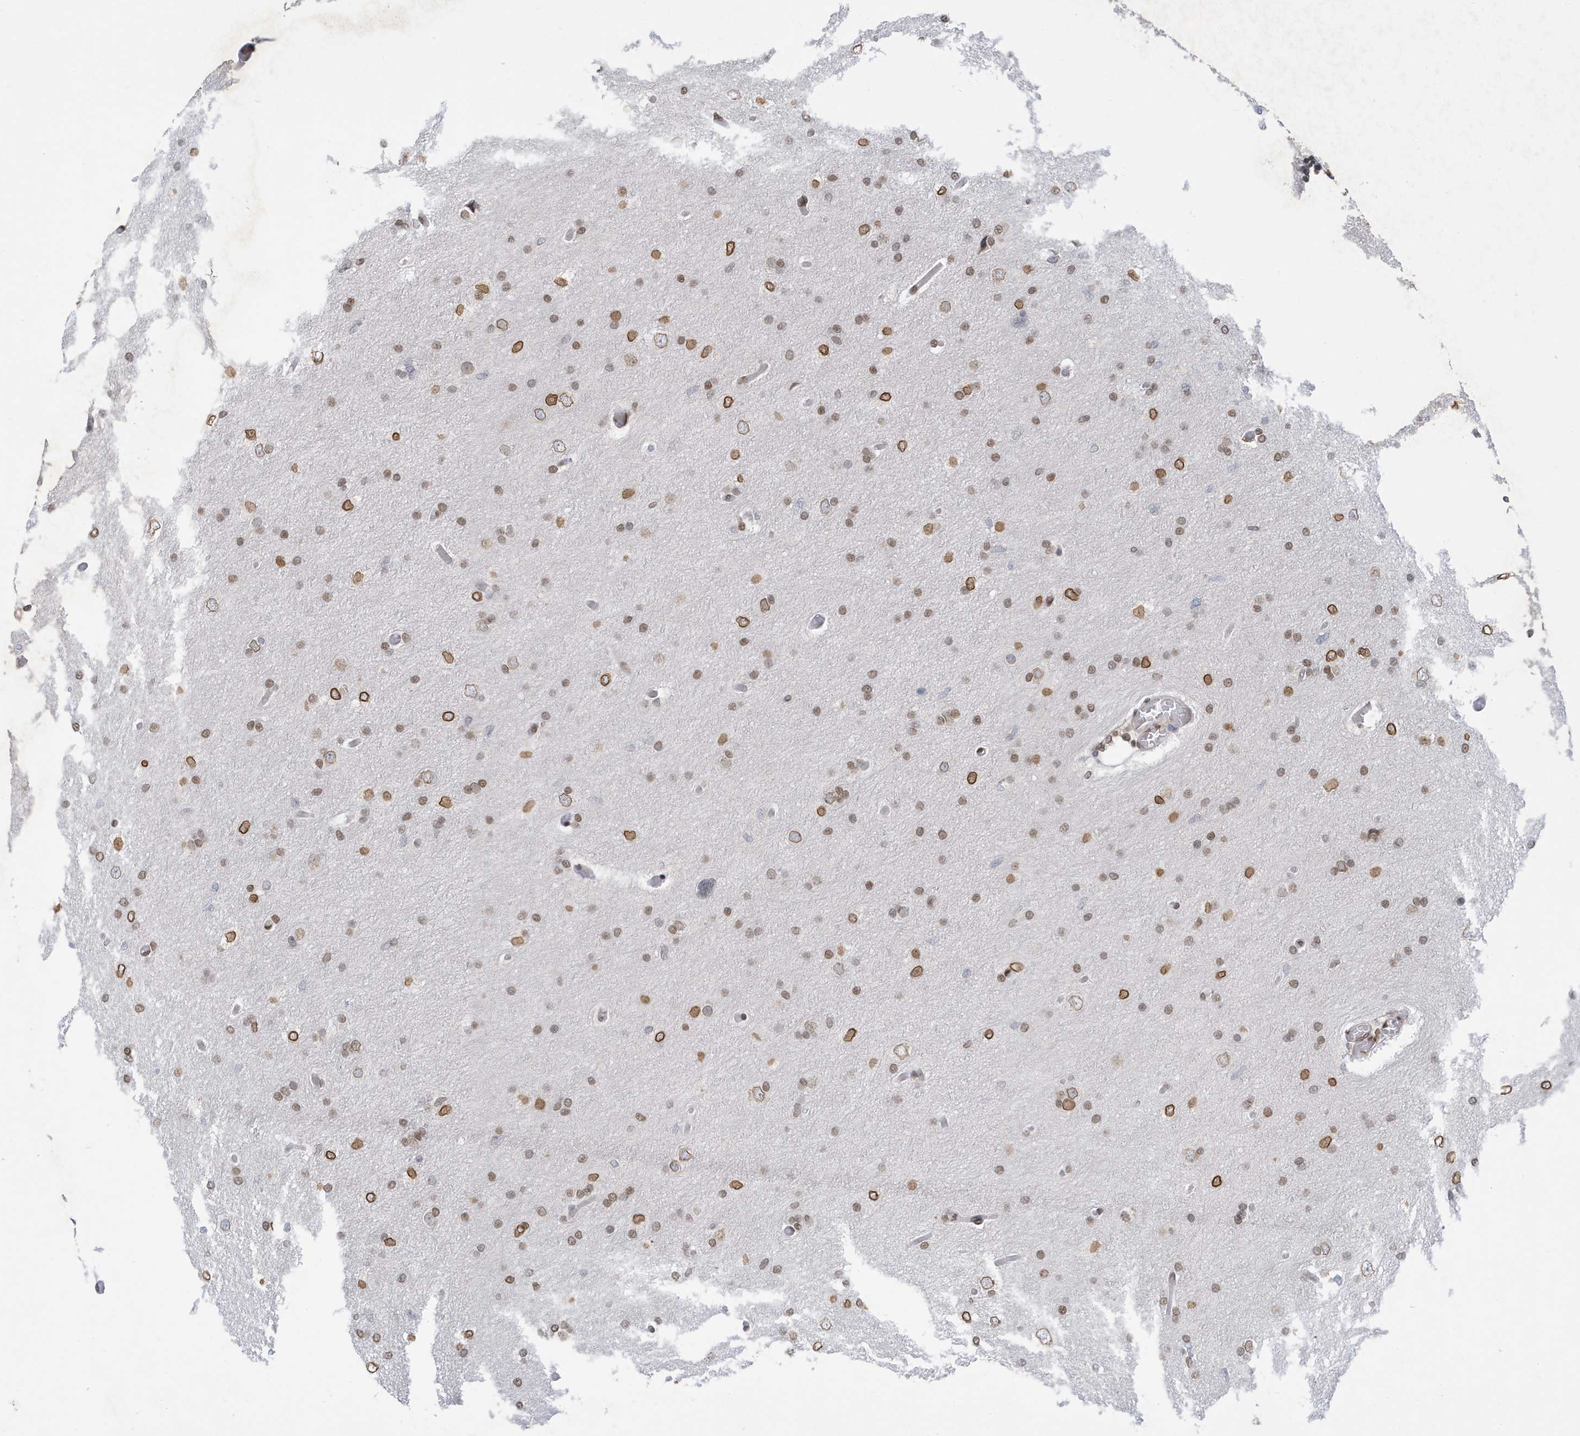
{"staining": {"intensity": "moderate", "quantity": ">75%", "location": "cytoplasmic/membranous,nuclear"}, "tissue": "glioma", "cell_type": "Tumor cells", "image_type": "cancer", "snomed": [{"axis": "morphology", "description": "Glioma, malignant, High grade"}, {"axis": "topography", "description": "Cerebral cortex"}], "caption": "Human glioma stained with a protein marker exhibits moderate staining in tumor cells.", "gene": "PCYT1A", "patient": {"sex": "female", "age": 36}}